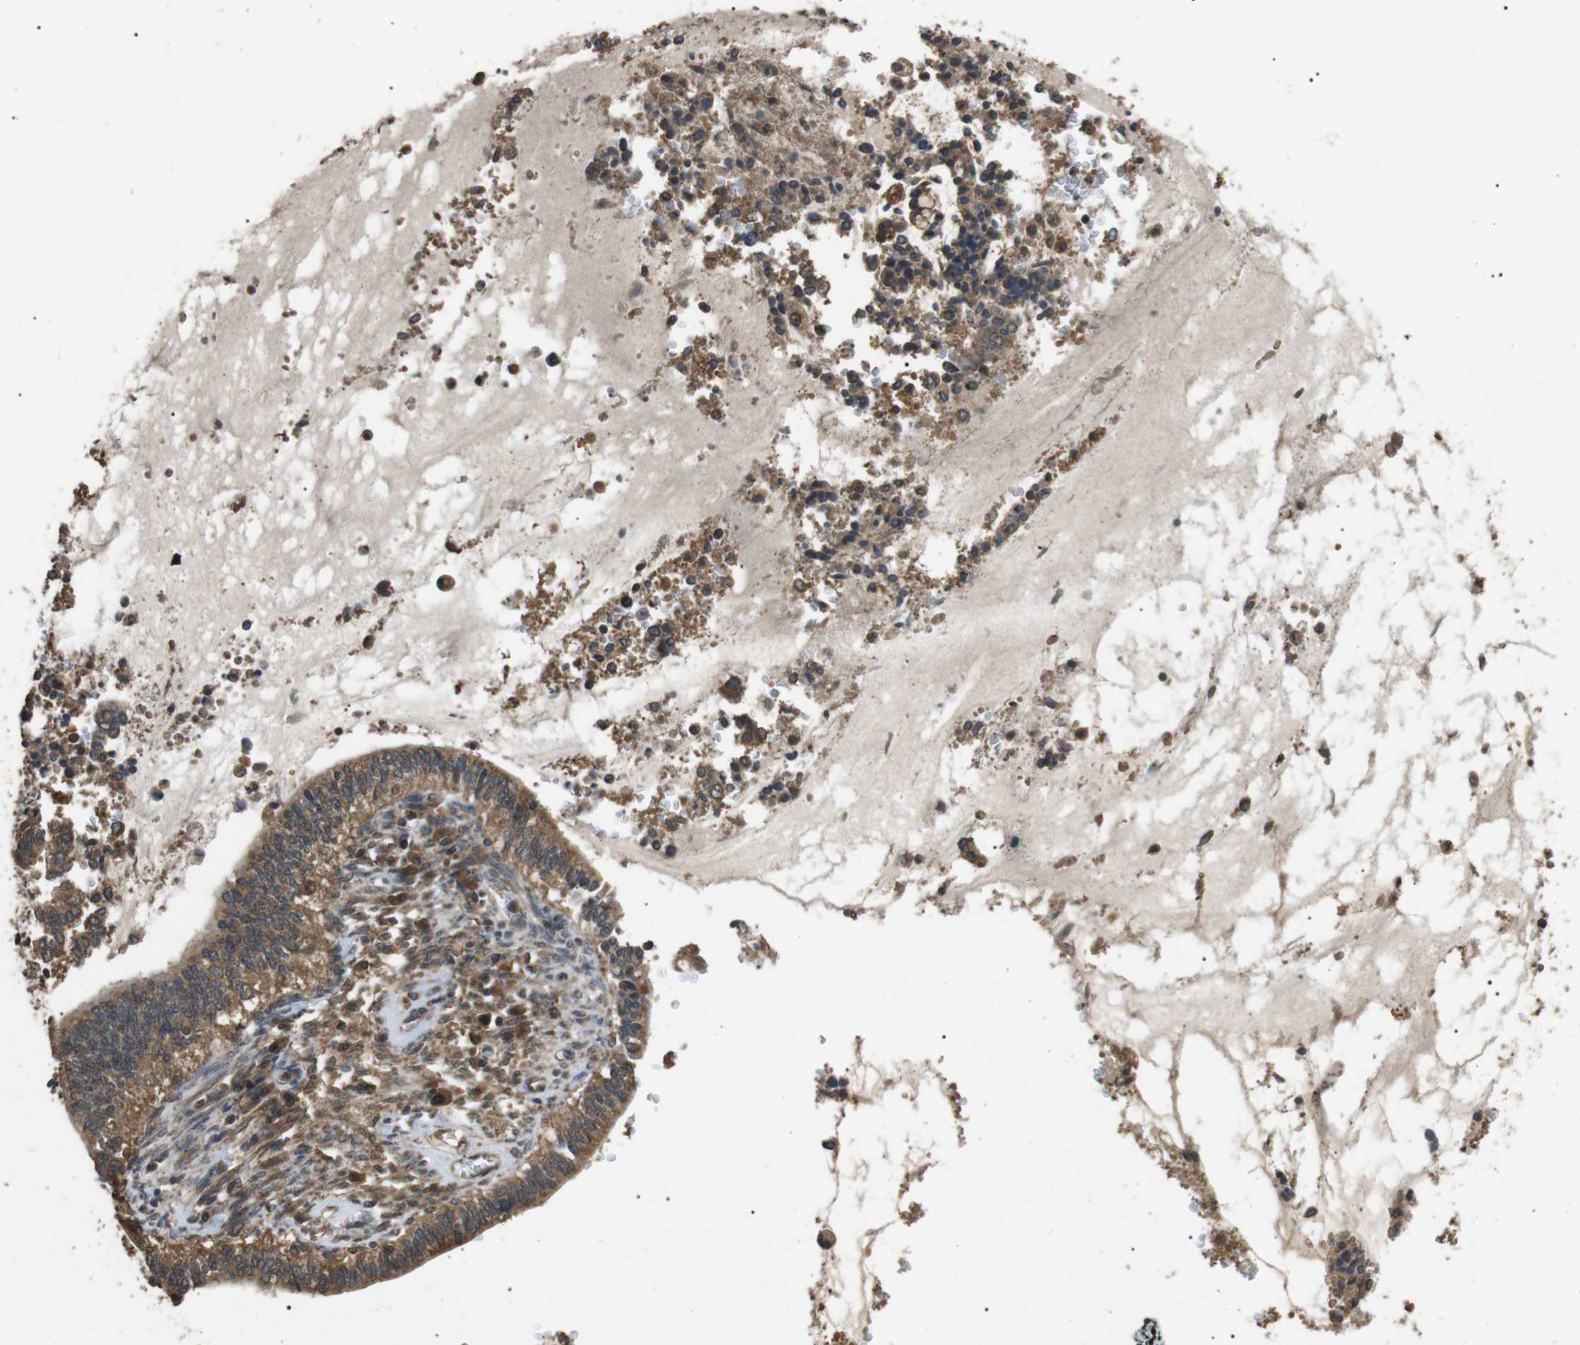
{"staining": {"intensity": "moderate", "quantity": ">75%", "location": "cytoplasmic/membranous"}, "tissue": "cervical cancer", "cell_type": "Tumor cells", "image_type": "cancer", "snomed": [{"axis": "morphology", "description": "Adenocarcinoma, NOS"}, {"axis": "topography", "description": "Cervix"}], "caption": "Protein expression analysis of cervical adenocarcinoma reveals moderate cytoplasmic/membranous staining in about >75% of tumor cells. Using DAB (3,3'-diaminobenzidine) (brown) and hematoxylin (blue) stains, captured at high magnification using brightfield microscopy.", "gene": "TBC1D15", "patient": {"sex": "female", "age": 44}}